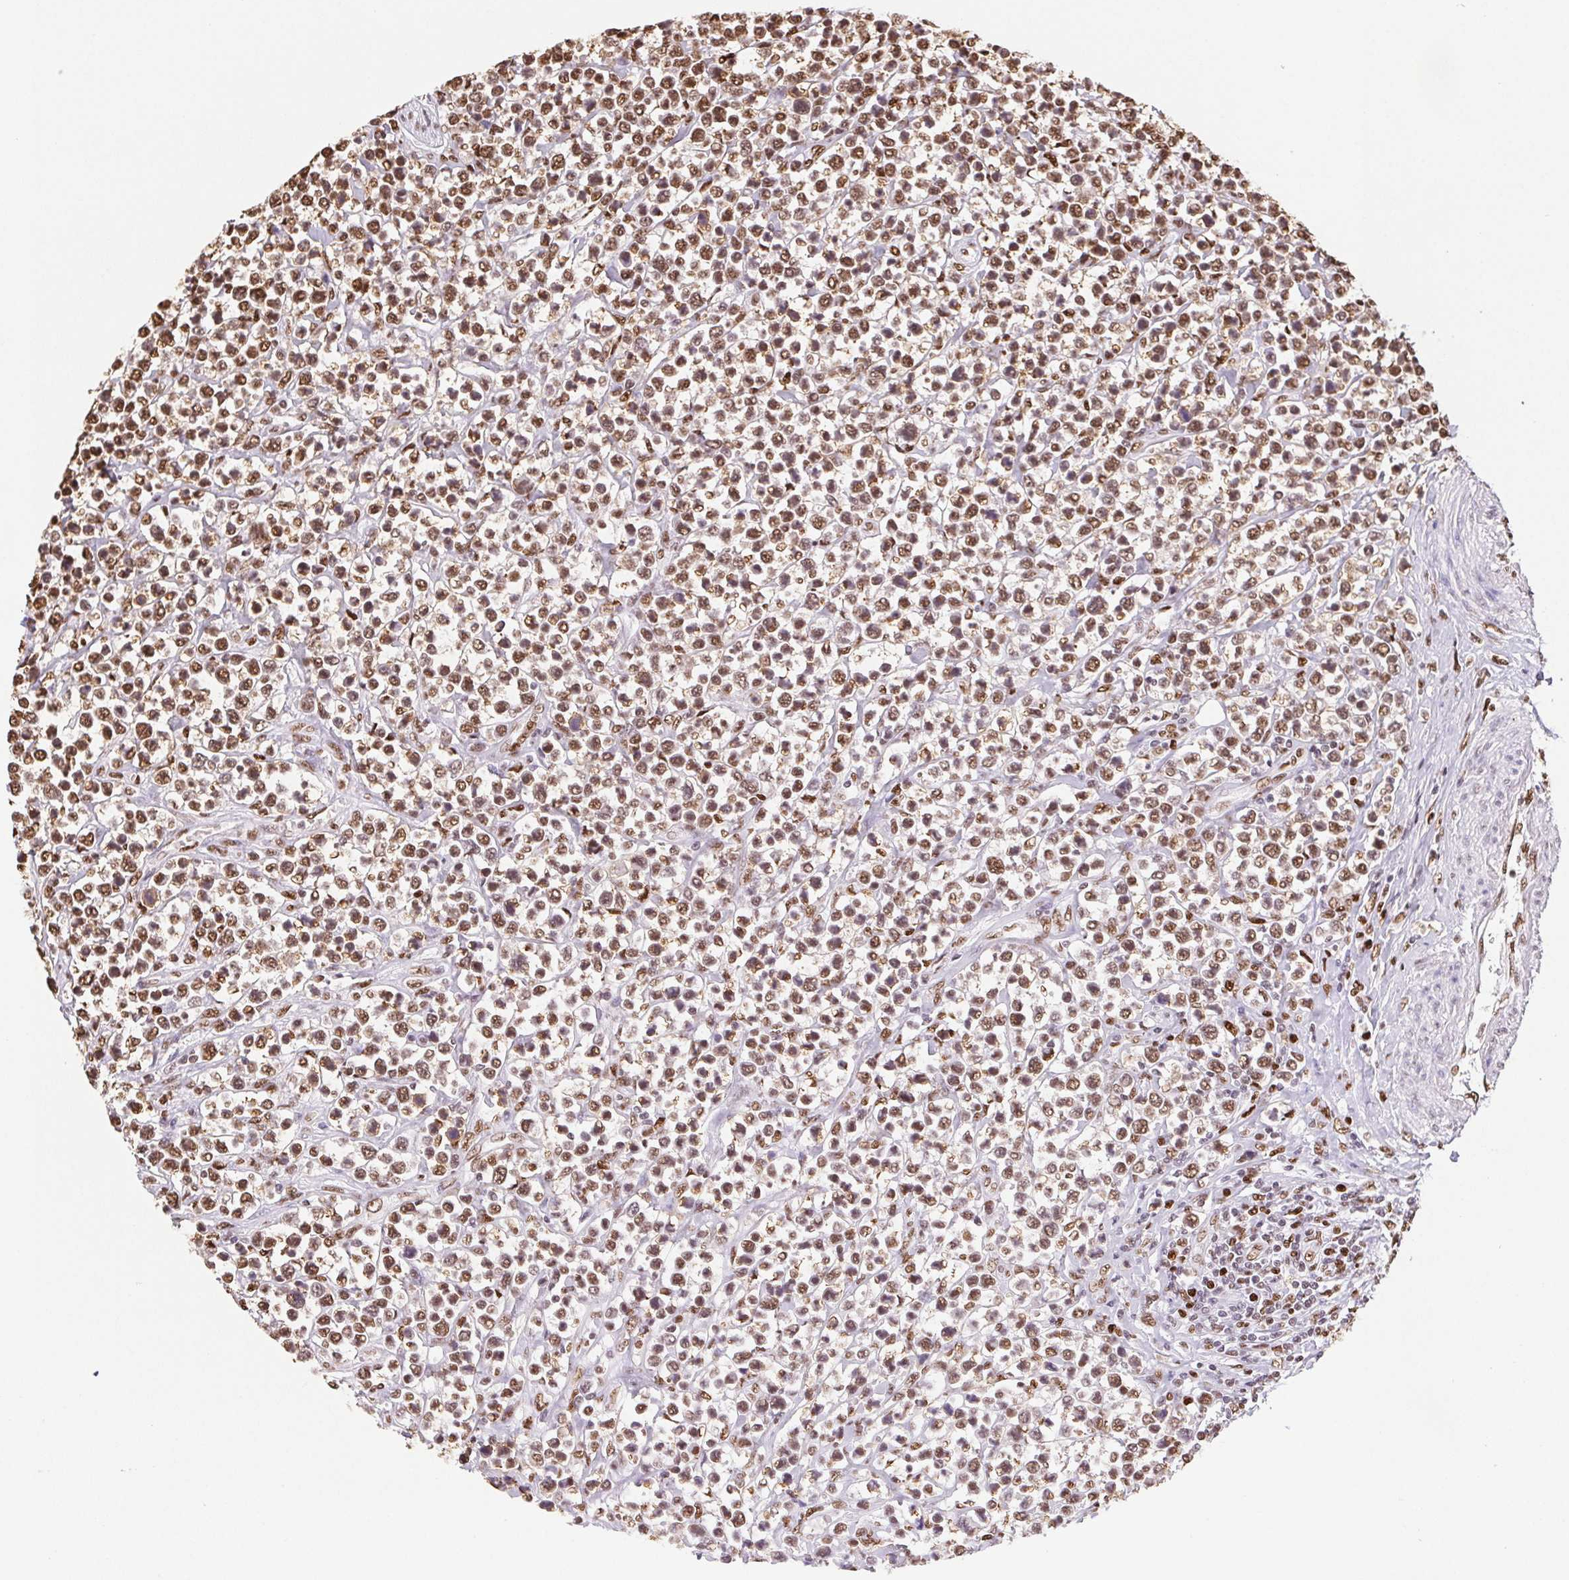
{"staining": {"intensity": "moderate", "quantity": ">75%", "location": "nuclear"}, "tissue": "lymphoma", "cell_type": "Tumor cells", "image_type": "cancer", "snomed": [{"axis": "morphology", "description": "Malignant lymphoma, non-Hodgkin's type, High grade"}, {"axis": "topography", "description": "Soft tissue"}], "caption": "Protein staining of malignant lymphoma, non-Hodgkin's type (high-grade) tissue demonstrates moderate nuclear staining in approximately >75% of tumor cells.", "gene": "SET", "patient": {"sex": "female", "age": 56}}